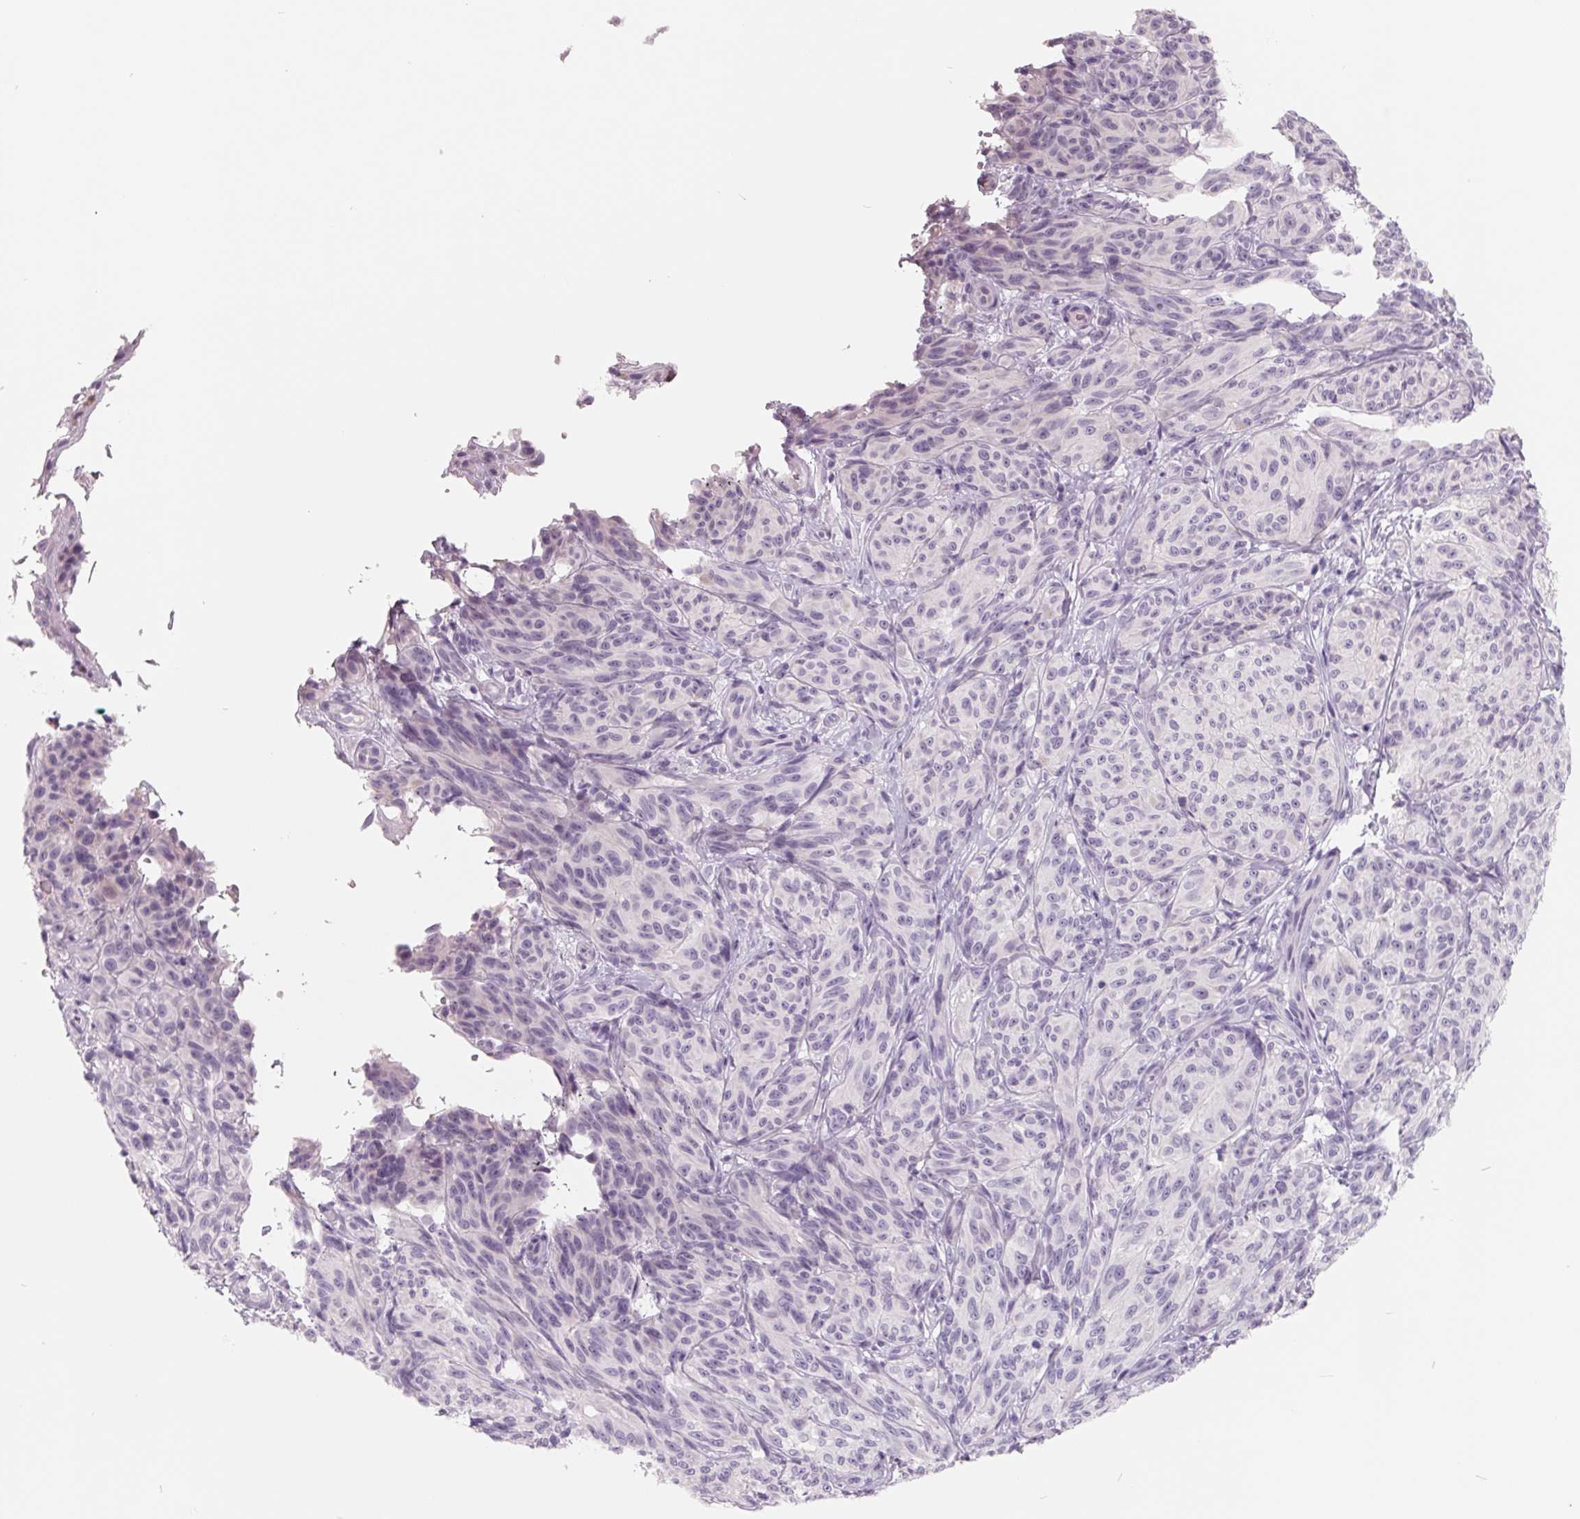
{"staining": {"intensity": "negative", "quantity": "none", "location": "none"}, "tissue": "melanoma", "cell_type": "Tumor cells", "image_type": "cancer", "snomed": [{"axis": "morphology", "description": "Malignant melanoma, NOS"}, {"axis": "topography", "description": "Skin"}], "caption": "An immunohistochemistry (IHC) photomicrograph of melanoma is shown. There is no staining in tumor cells of melanoma.", "gene": "FTCD", "patient": {"sex": "female", "age": 85}}